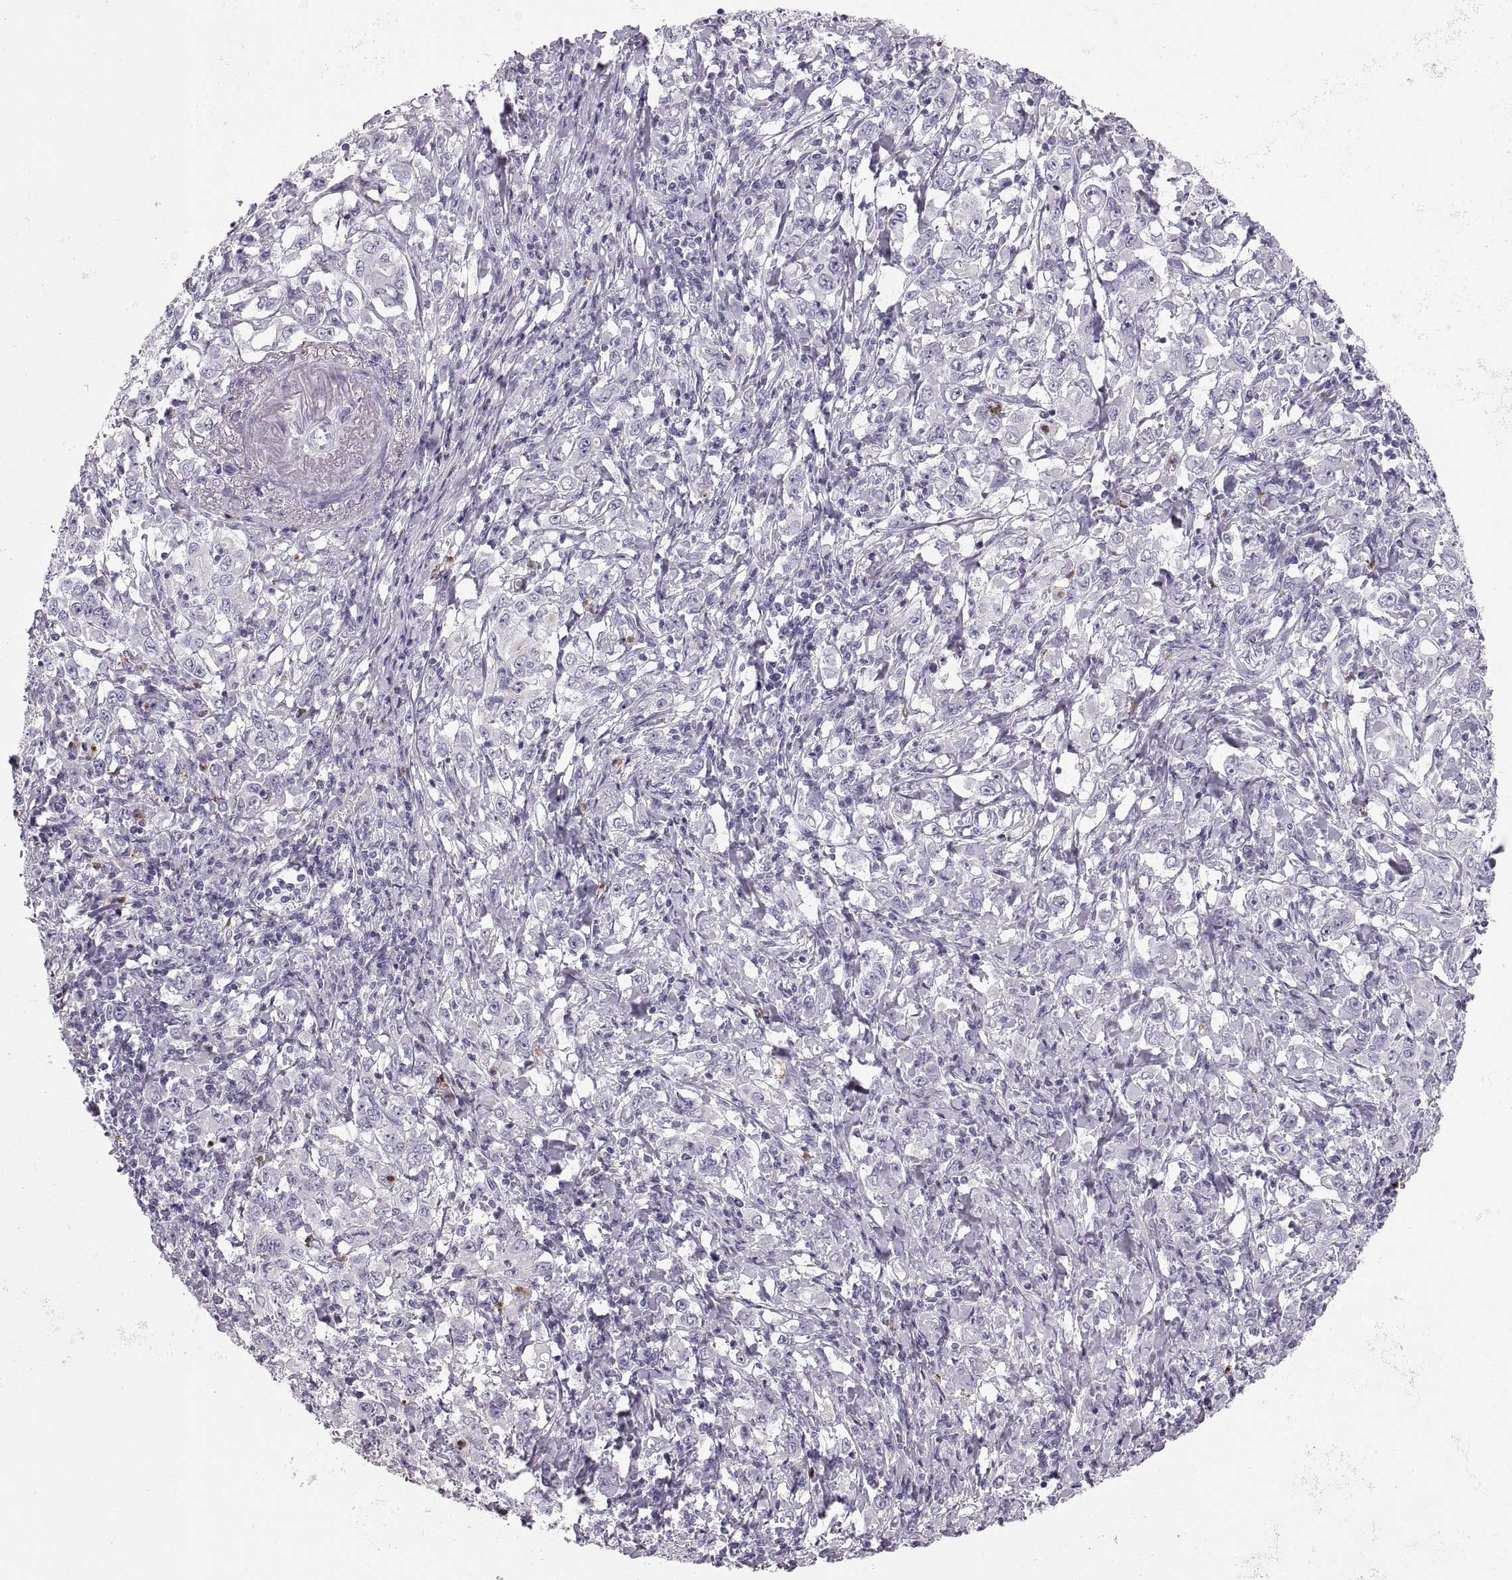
{"staining": {"intensity": "negative", "quantity": "none", "location": "none"}, "tissue": "stomach cancer", "cell_type": "Tumor cells", "image_type": "cancer", "snomed": [{"axis": "morphology", "description": "Adenocarcinoma, NOS"}, {"axis": "topography", "description": "Stomach, lower"}], "caption": "This is a micrograph of IHC staining of stomach cancer, which shows no expression in tumor cells.", "gene": "MILR1", "patient": {"sex": "female", "age": 72}}